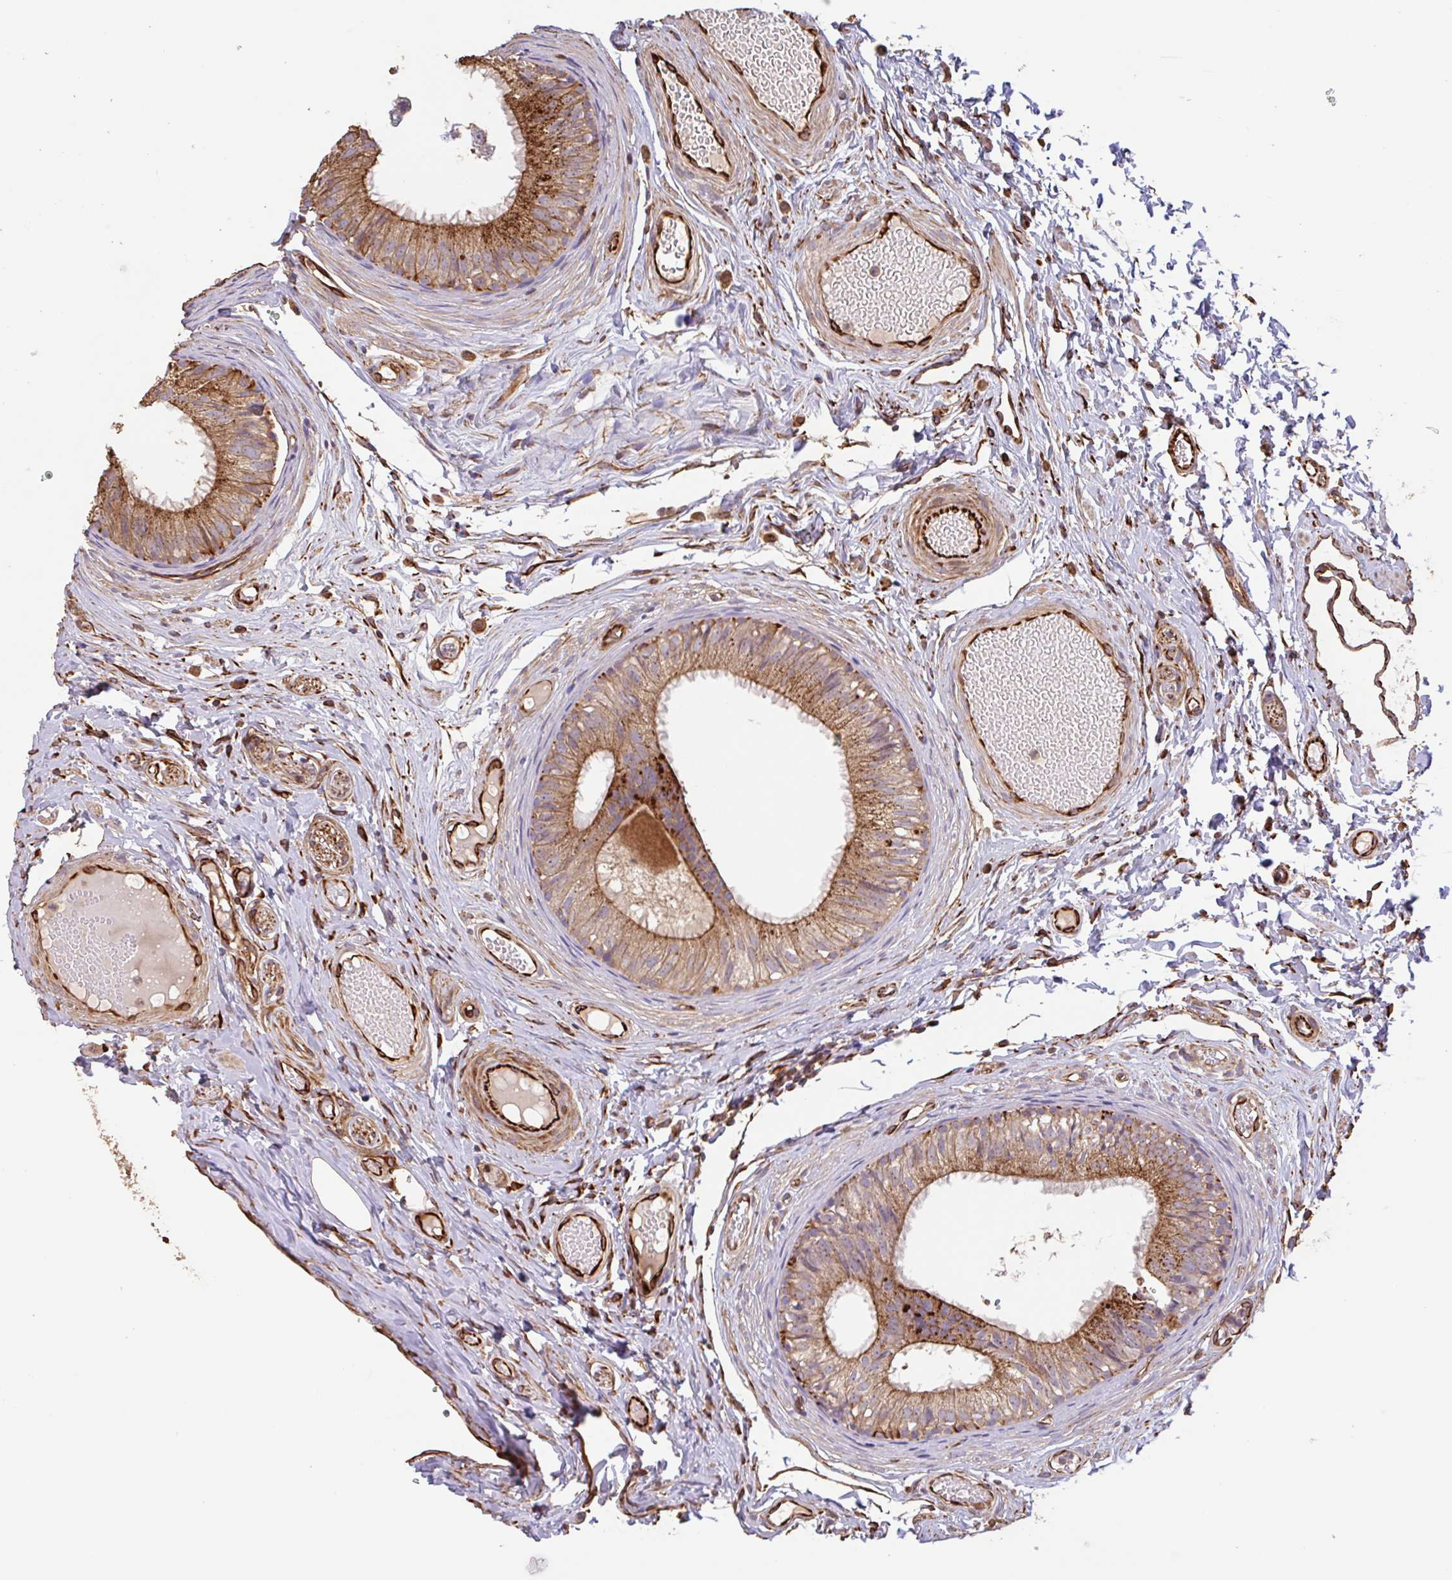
{"staining": {"intensity": "moderate", "quantity": ">75%", "location": "cytoplasmic/membranous"}, "tissue": "epididymis", "cell_type": "Glandular cells", "image_type": "normal", "snomed": [{"axis": "morphology", "description": "Normal tissue, NOS"}, {"axis": "morphology", "description": "Seminoma, NOS"}, {"axis": "topography", "description": "Testis"}, {"axis": "topography", "description": "Epididymis"}], "caption": "A high-resolution photomicrograph shows immunohistochemistry staining of benign epididymis, which shows moderate cytoplasmic/membranous expression in about >75% of glandular cells.", "gene": "ZNF790", "patient": {"sex": "male", "age": 34}}